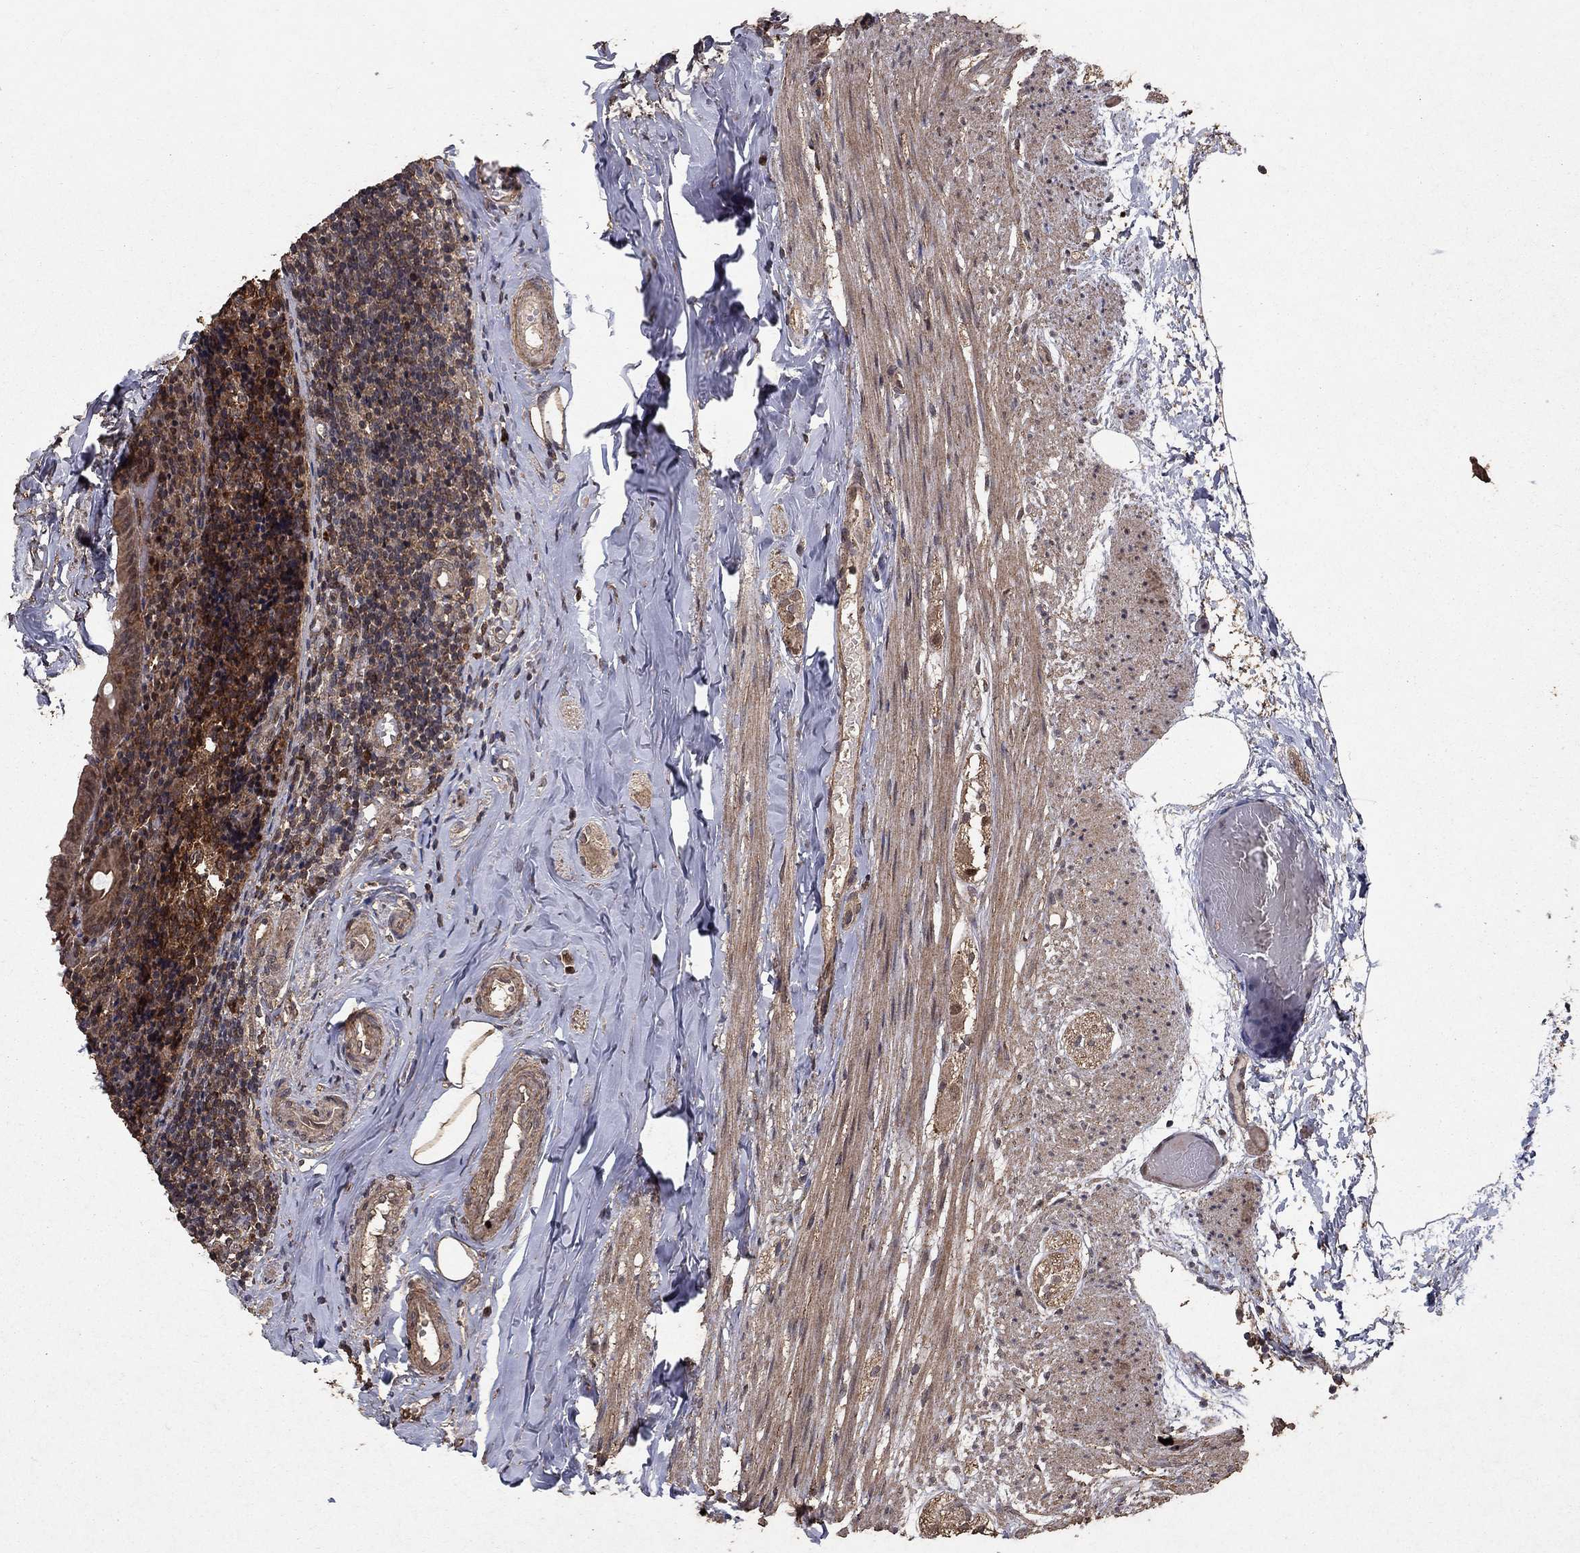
{"staining": {"intensity": "moderate", "quantity": ">75%", "location": "cytoplasmic/membranous"}, "tissue": "appendix", "cell_type": "Glandular cells", "image_type": "normal", "snomed": [{"axis": "morphology", "description": "Normal tissue, NOS"}, {"axis": "topography", "description": "Appendix"}], "caption": "Immunohistochemistry (DAB (3,3'-diaminobenzidine)) staining of benign human appendix reveals moderate cytoplasmic/membranous protein positivity in about >75% of glandular cells. (Brightfield microscopy of DAB IHC at high magnification).", "gene": "PRDM1", "patient": {"sex": "female", "age": 23}}